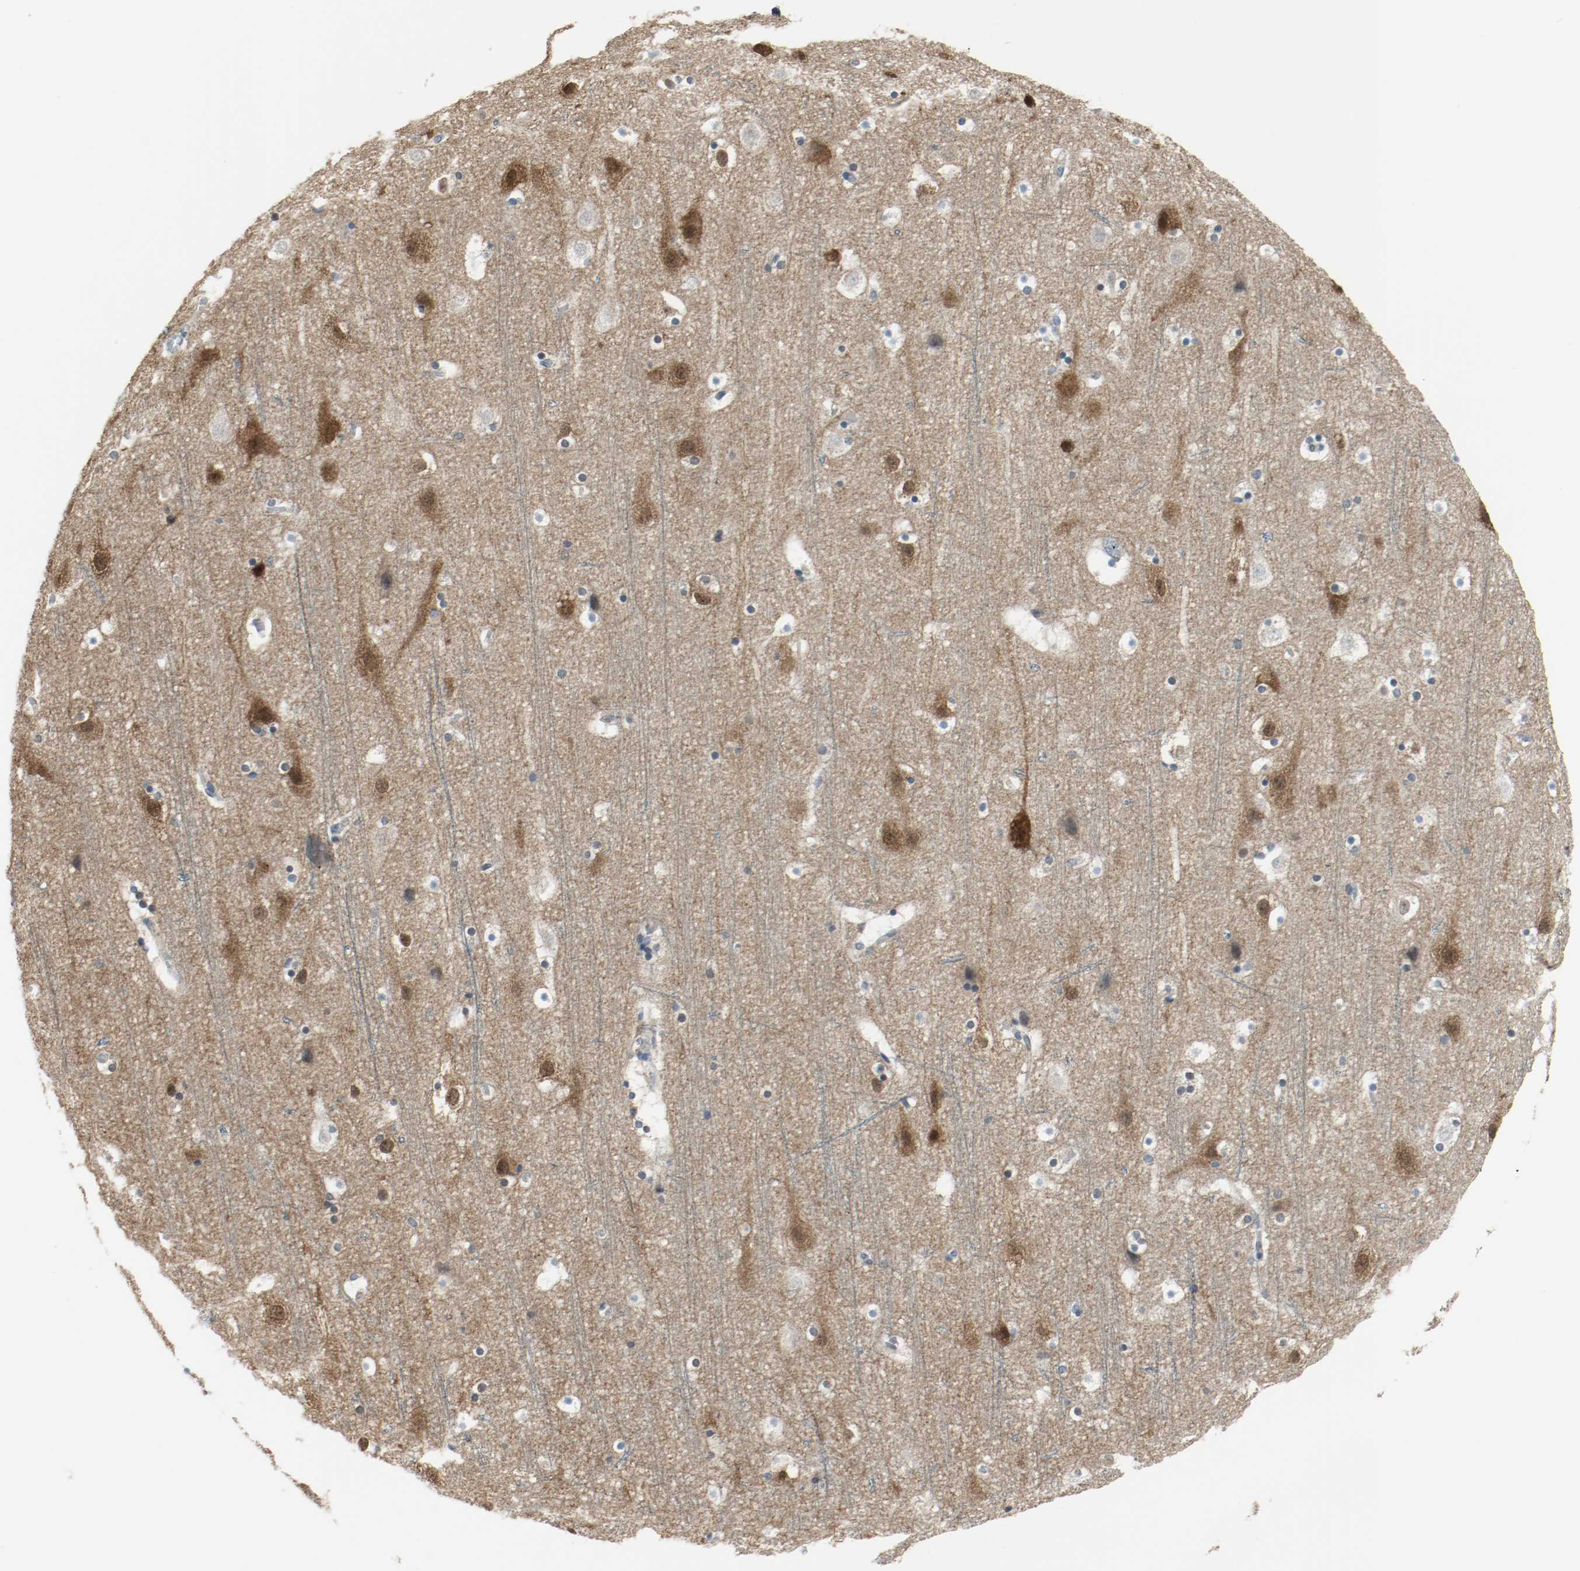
{"staining": {"intensity": "negative", "quantity": "none", "location": "none"}, "tissue": "cerebral cortex", "cell_type": "Endothelial cells", "image_type": "normal", "snomed": [{"axis": "morphology", "description": "Normal tissue, NOS"}, {"axis": "topography", "description": "Cerebral cortex"}], "caption": "Endothelial cells show no significant protein positivity in unremarkable cerebral cortex.", "gene": "PPME1", "patient": {"sex": "male", "age": 45}}